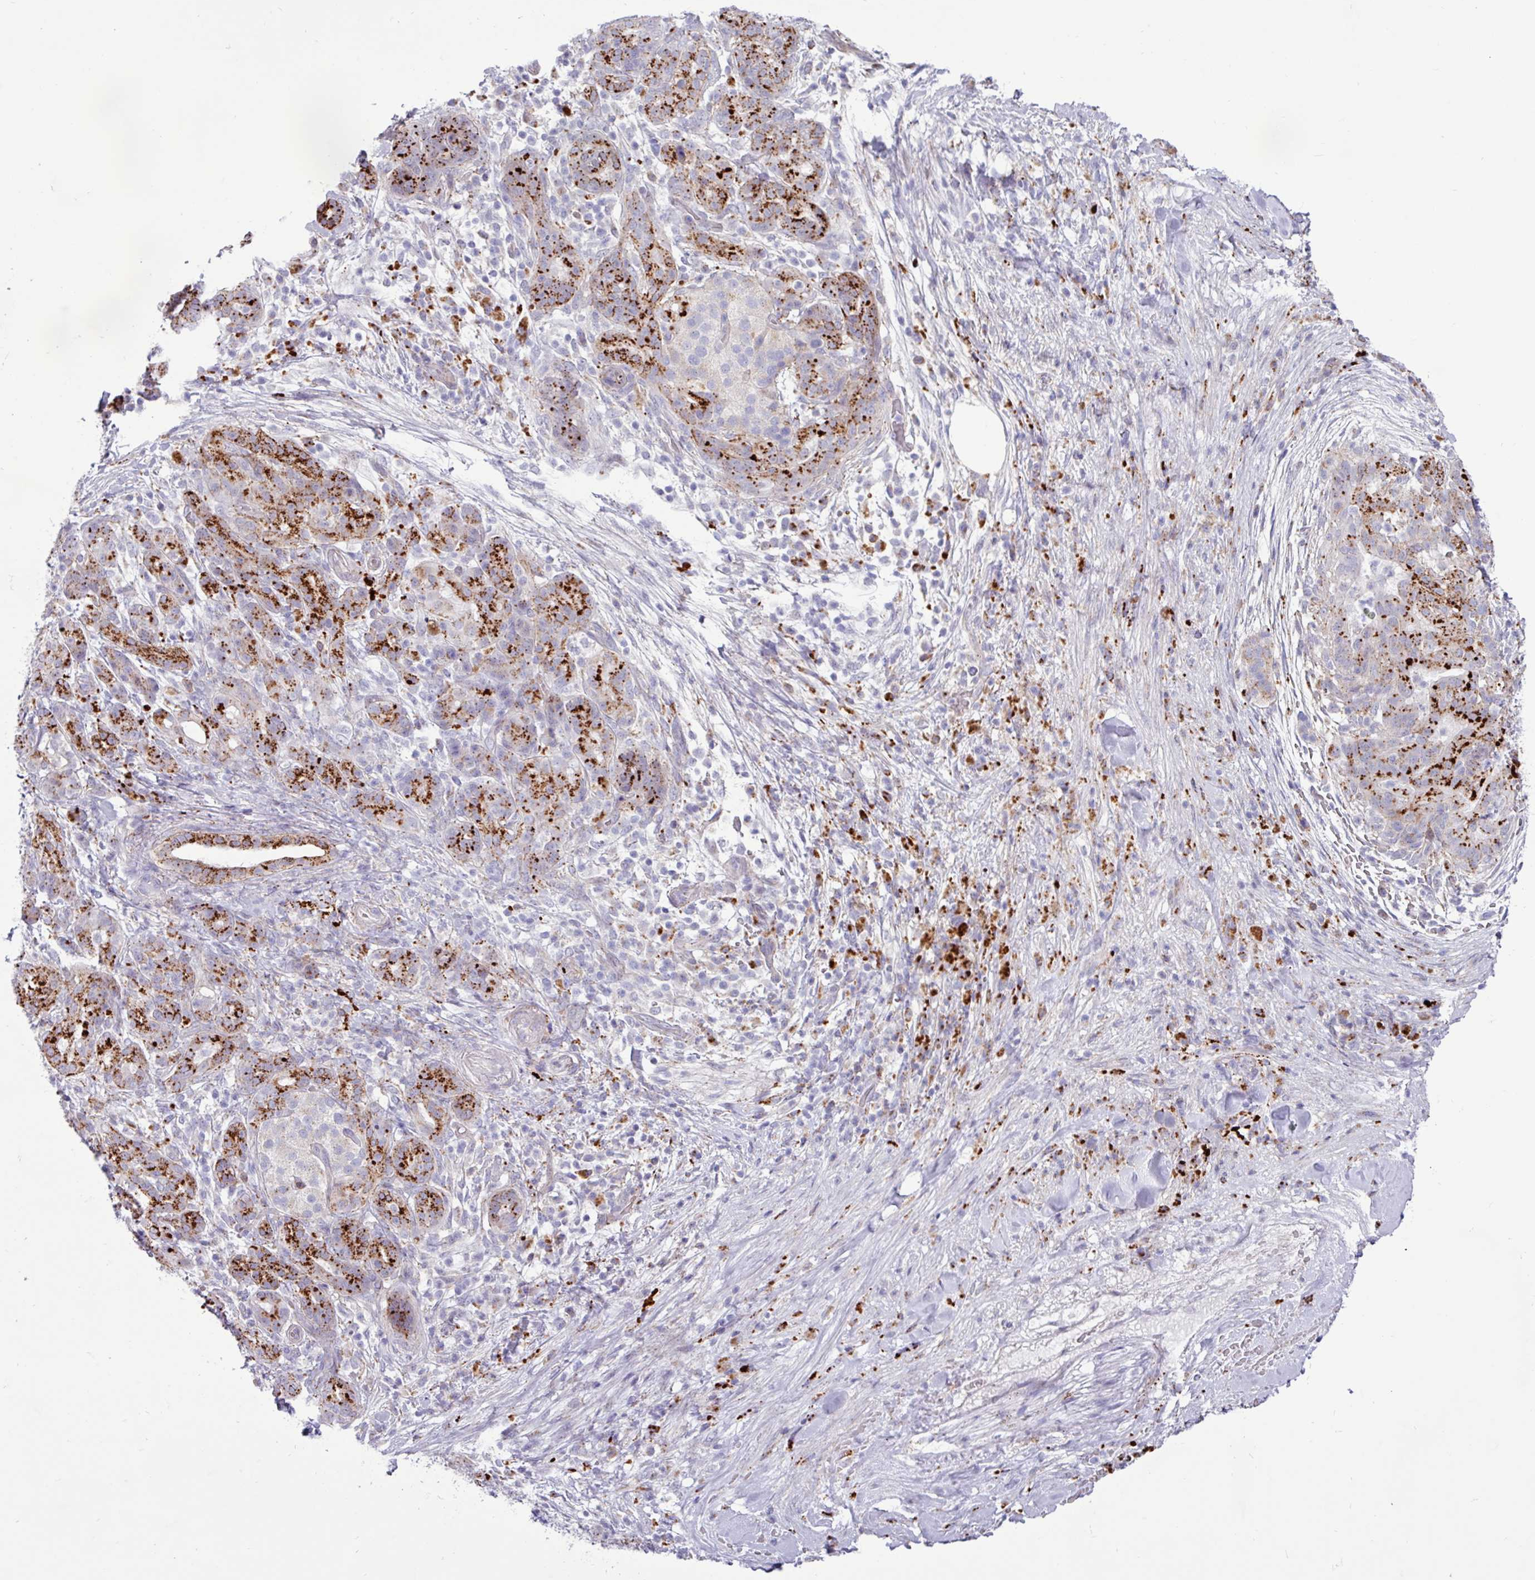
{"staining": {"intensity": "strong", "quantity": ">75%", "location": "cytoplasmic/membranous"}, "tissue": "pancreatic cancer", "cell_type": "Tumor cells", "image_type": "cancer", "snomed": [{"axis": "morphology", "description": "Adenocarcinoma, NOS"}, {"axis": "topography", "description": "Pancreas"}], "caption": "Pancreatic cancer was stained to show a protein in brown. There is high levels of strong cytoplasmic/membranous expression in about >75% of tumor cells.", "gene": "AMIGO2", "patient": {"sex": "male", "age": 44}}